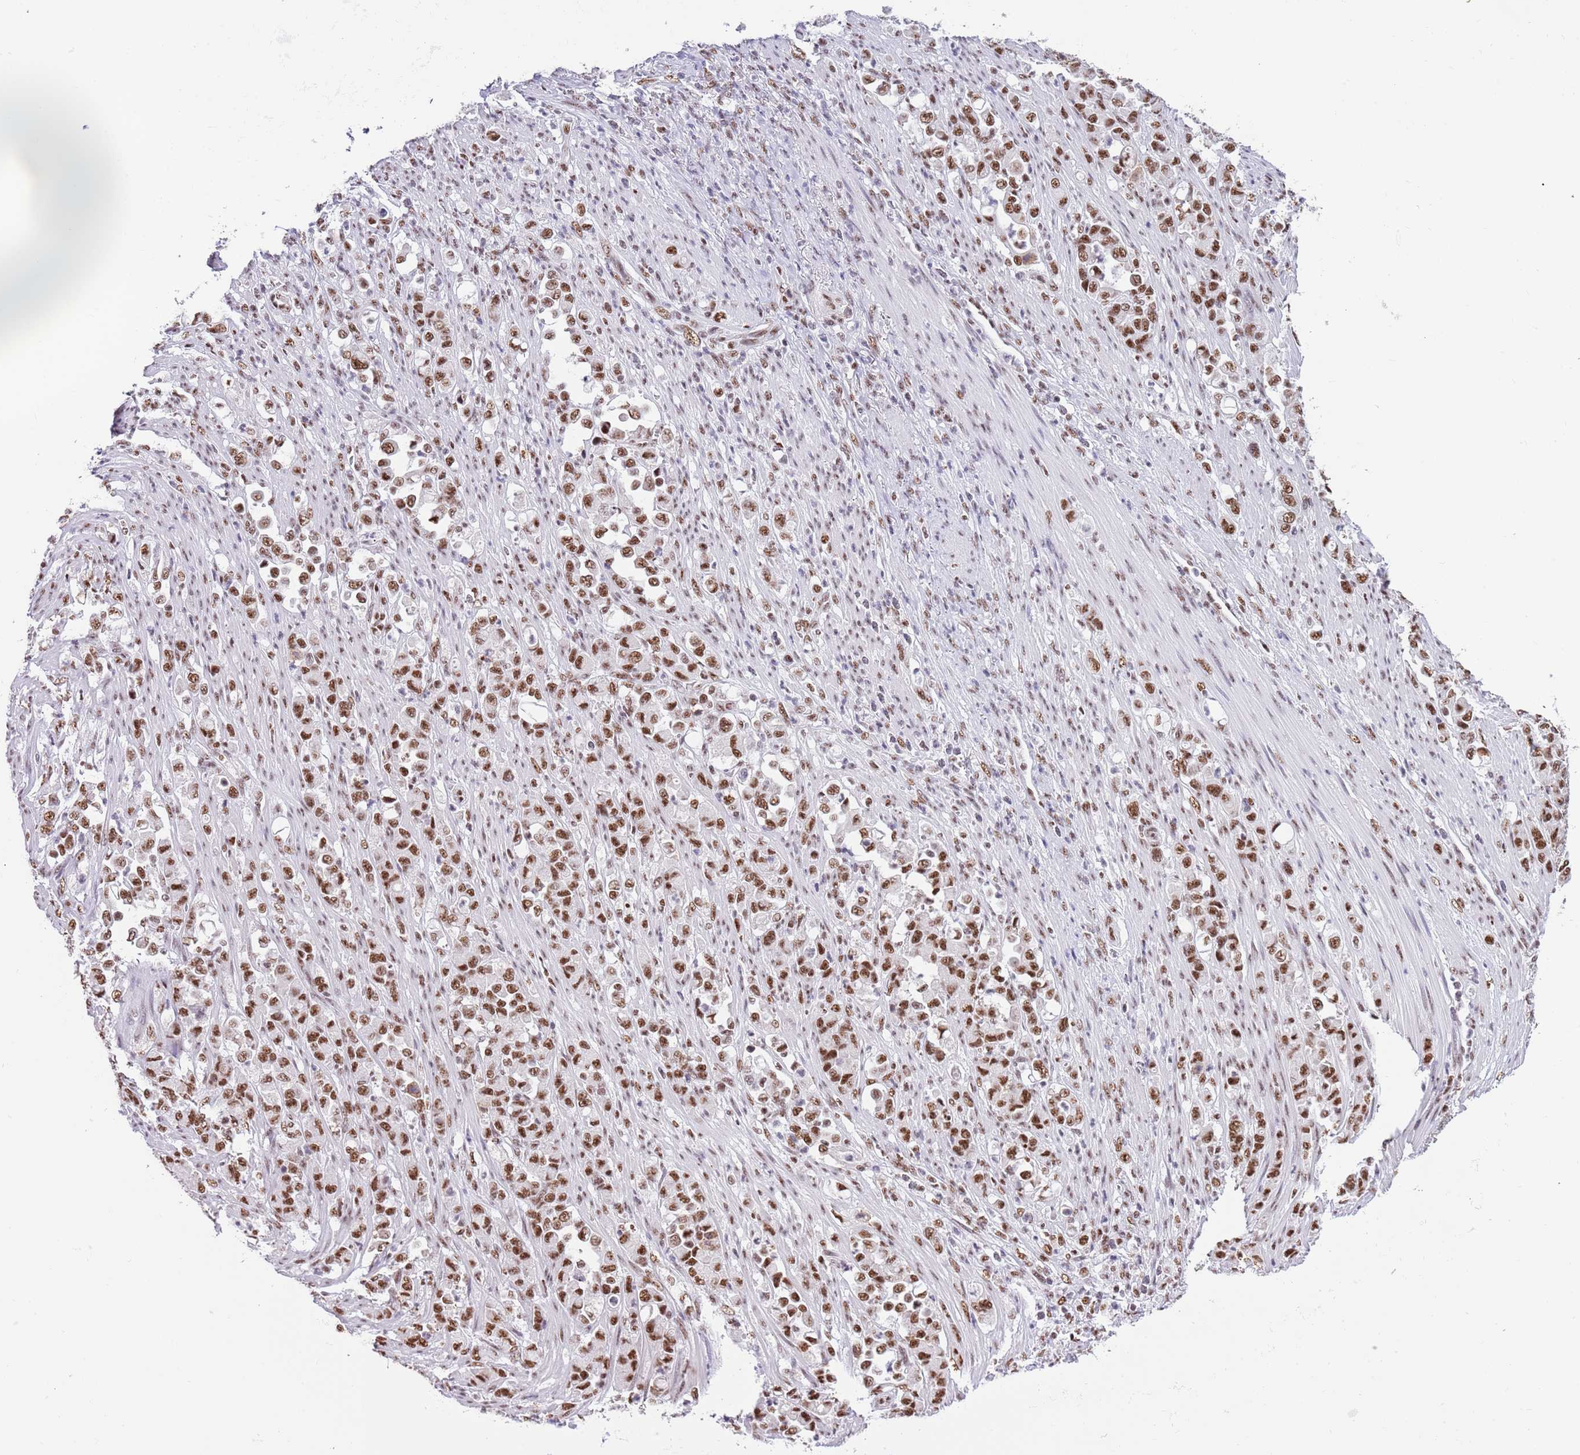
{"staining": {"intensity": "moderate", "quantity": ">75%", "location": "nuclear"}, "tissue": "stomach cancer", "cell_type": "Tumor cells", "image_type": "cancer", "snomed": [{"axis": "morphology", "description": "Normal tissue, NOS"}, {"axis": "morphology", "description": "Adenocarcinoma, NOS"}, {"axis": "topography", "description": "Stomach"}], "caption": "Protein positivity by immunohistochemistry (IHC) demonstrates moderate nuclear staining in approximately >75% of tumor cells in stomach adenocarcinoma.", "gene": "SF3A2", "patient": {"sex": "female", "age": 79}}